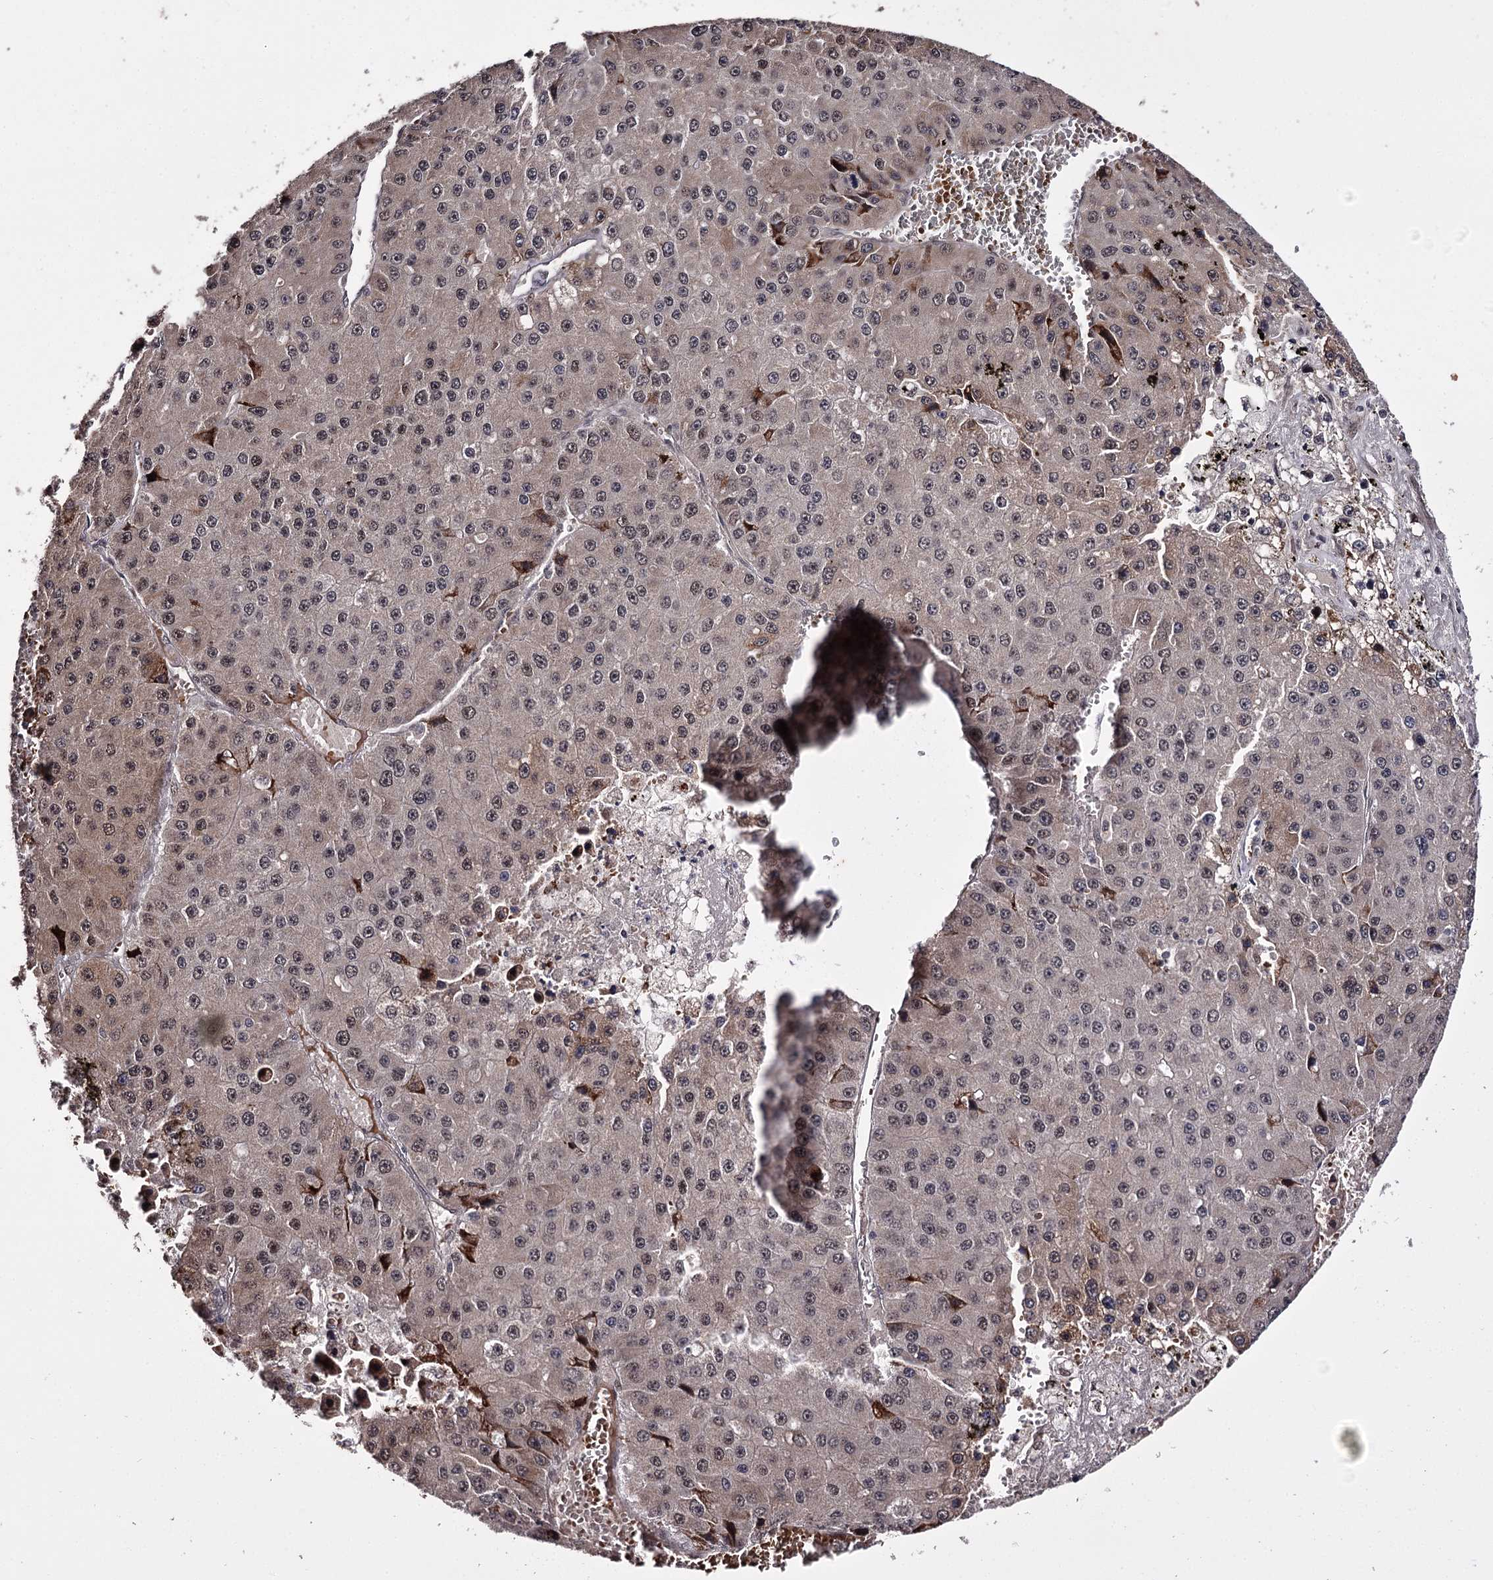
{"staining": {"intensity": "weak", "quantity": "25%-75%", "location": "nuclear"}, "tissue": "liver cancer", "cell_type": "Tumor cells", "image_type": "cancer", "snomed": [{"axis": "morphology", "description": "Carcinoma, Hepatocellular, NOS"}, {"axis": "topography", "description": "Liver"}], "caption": "The immunohistochemical stain labels weak nuclear expression in tumor cells of liver cancer (hepatocellular carcinoma) tissue. Using DAB (3,3'-diaminobenzidine) (brown) and hematoxylin (blue) stains, captured at high magnification using brightfield microscopy.", "gene": "RNF44", "patient": {"sex": "female", "age": 73}}